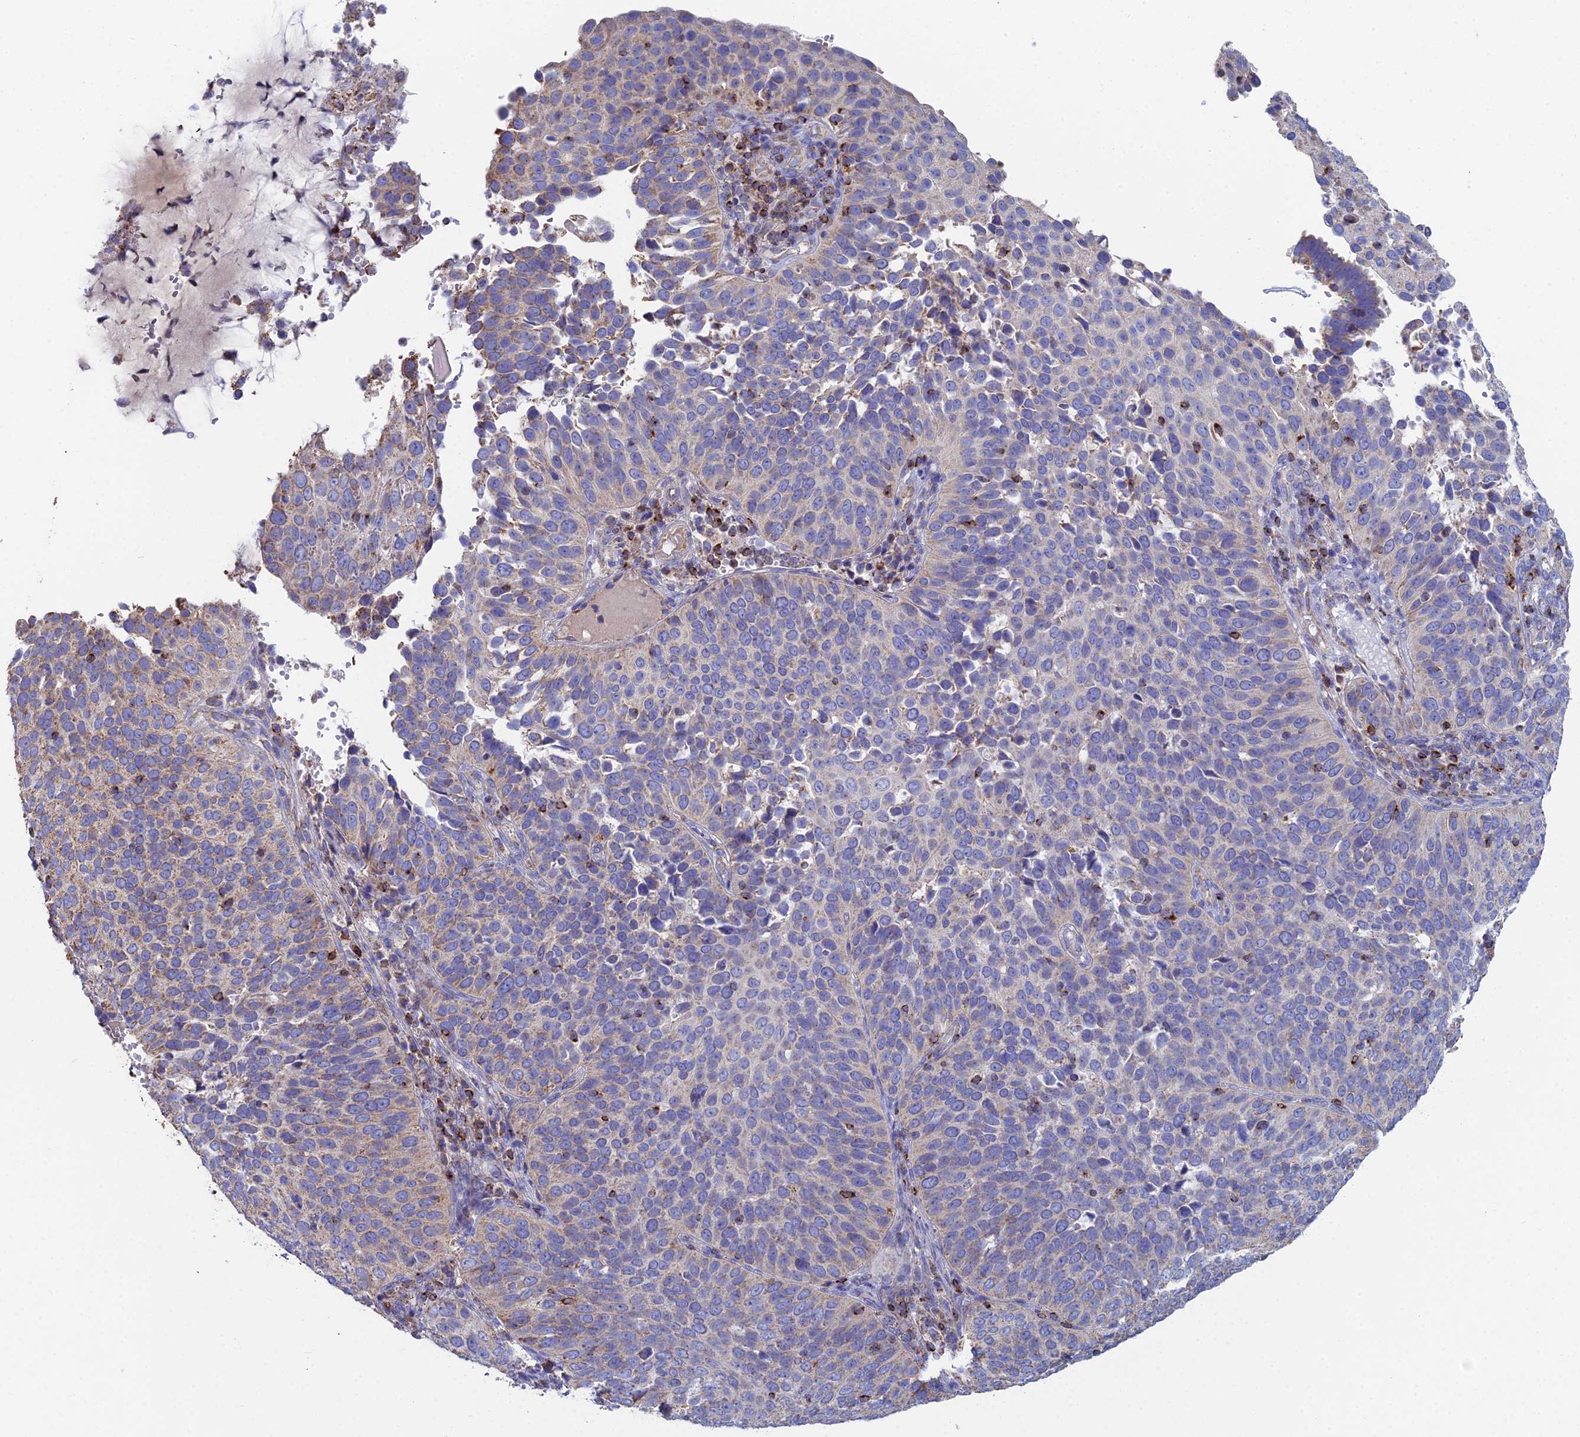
{"staining": {"intensity": "weak", "quantity": "25%-75%", "location": "cytoplasmic/membranous"}, "tissue": "cervical cancer", "cell_type": "Tumor cells", "image_type": "cancer", "snomed": [{"axis": "morphology", "description": "Squamous cell carcinoma, NOS"}, {"axis": "topography", "description": "Cervix"}], "caption": "This is a photomicrograph of immunohistochemistry (IHC) staining of cervical squamous cell carcinoma, which shows weak positivity in the cytoplasmic/membranous of tumor cells.", "gene": "SPOCK2", "patient": {"sex": "female", "age": 36}}